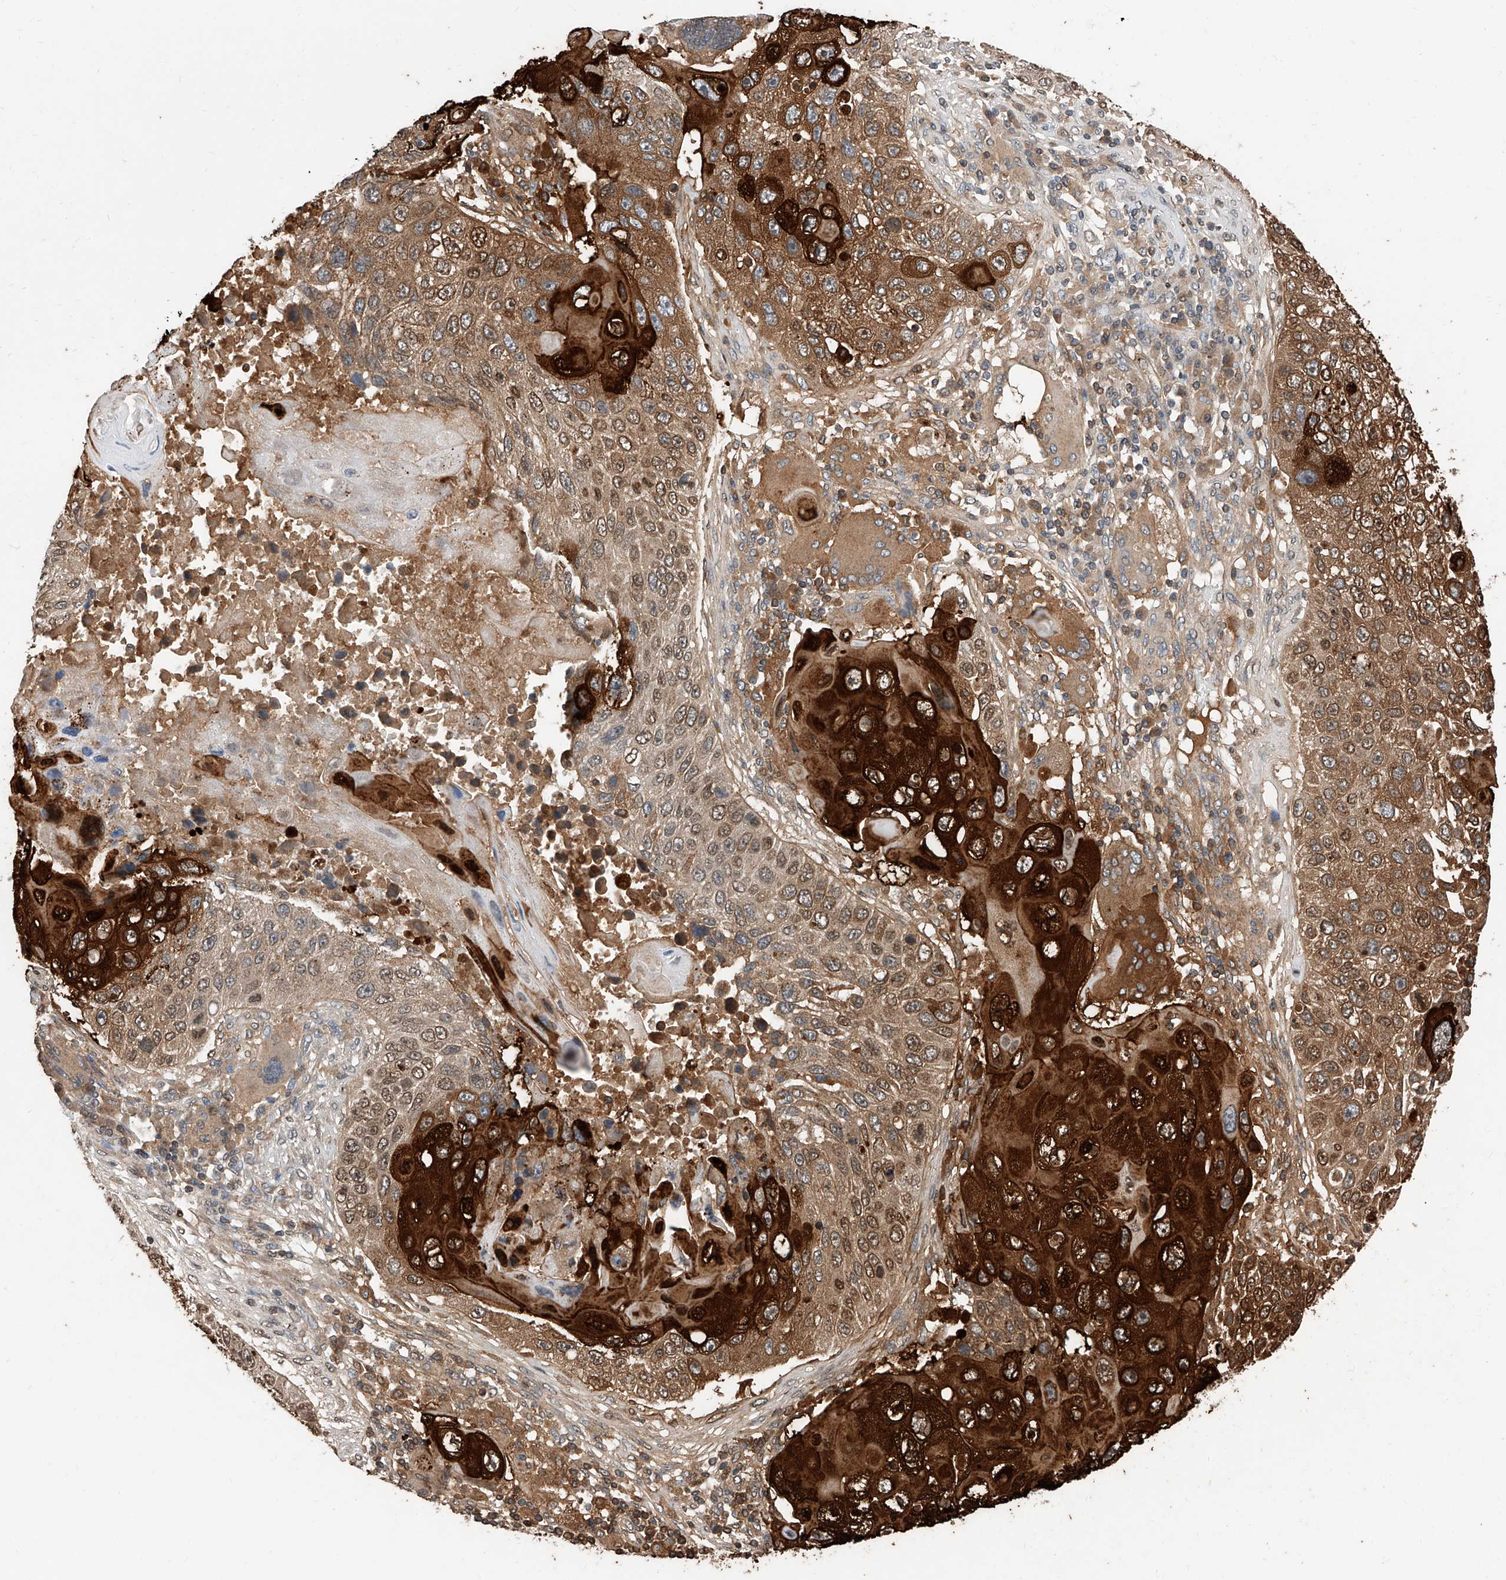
{"staining": {"intensity": "strong", "quantity": "25%-75%", "location": "cytoplasmic/membranous,nuclear"}, "tissue": "lung cancer", "cell_type": "Tumor cells", "image_type": "cancer", "snomed": [{"axis": "morphology", "description": "Squamous cell carcinoma, NOS"}, {"axis": "topography", "description": "Lung"}], "caption": "The image displays immunohistochemical staining of lung cancer. There is strong cytoplasmic/membranous and nuclear staining is seen in approximately 25%-75% of tumor cells.", "gene": "RP9", "patient": {"sex": "male", "age": 61}}